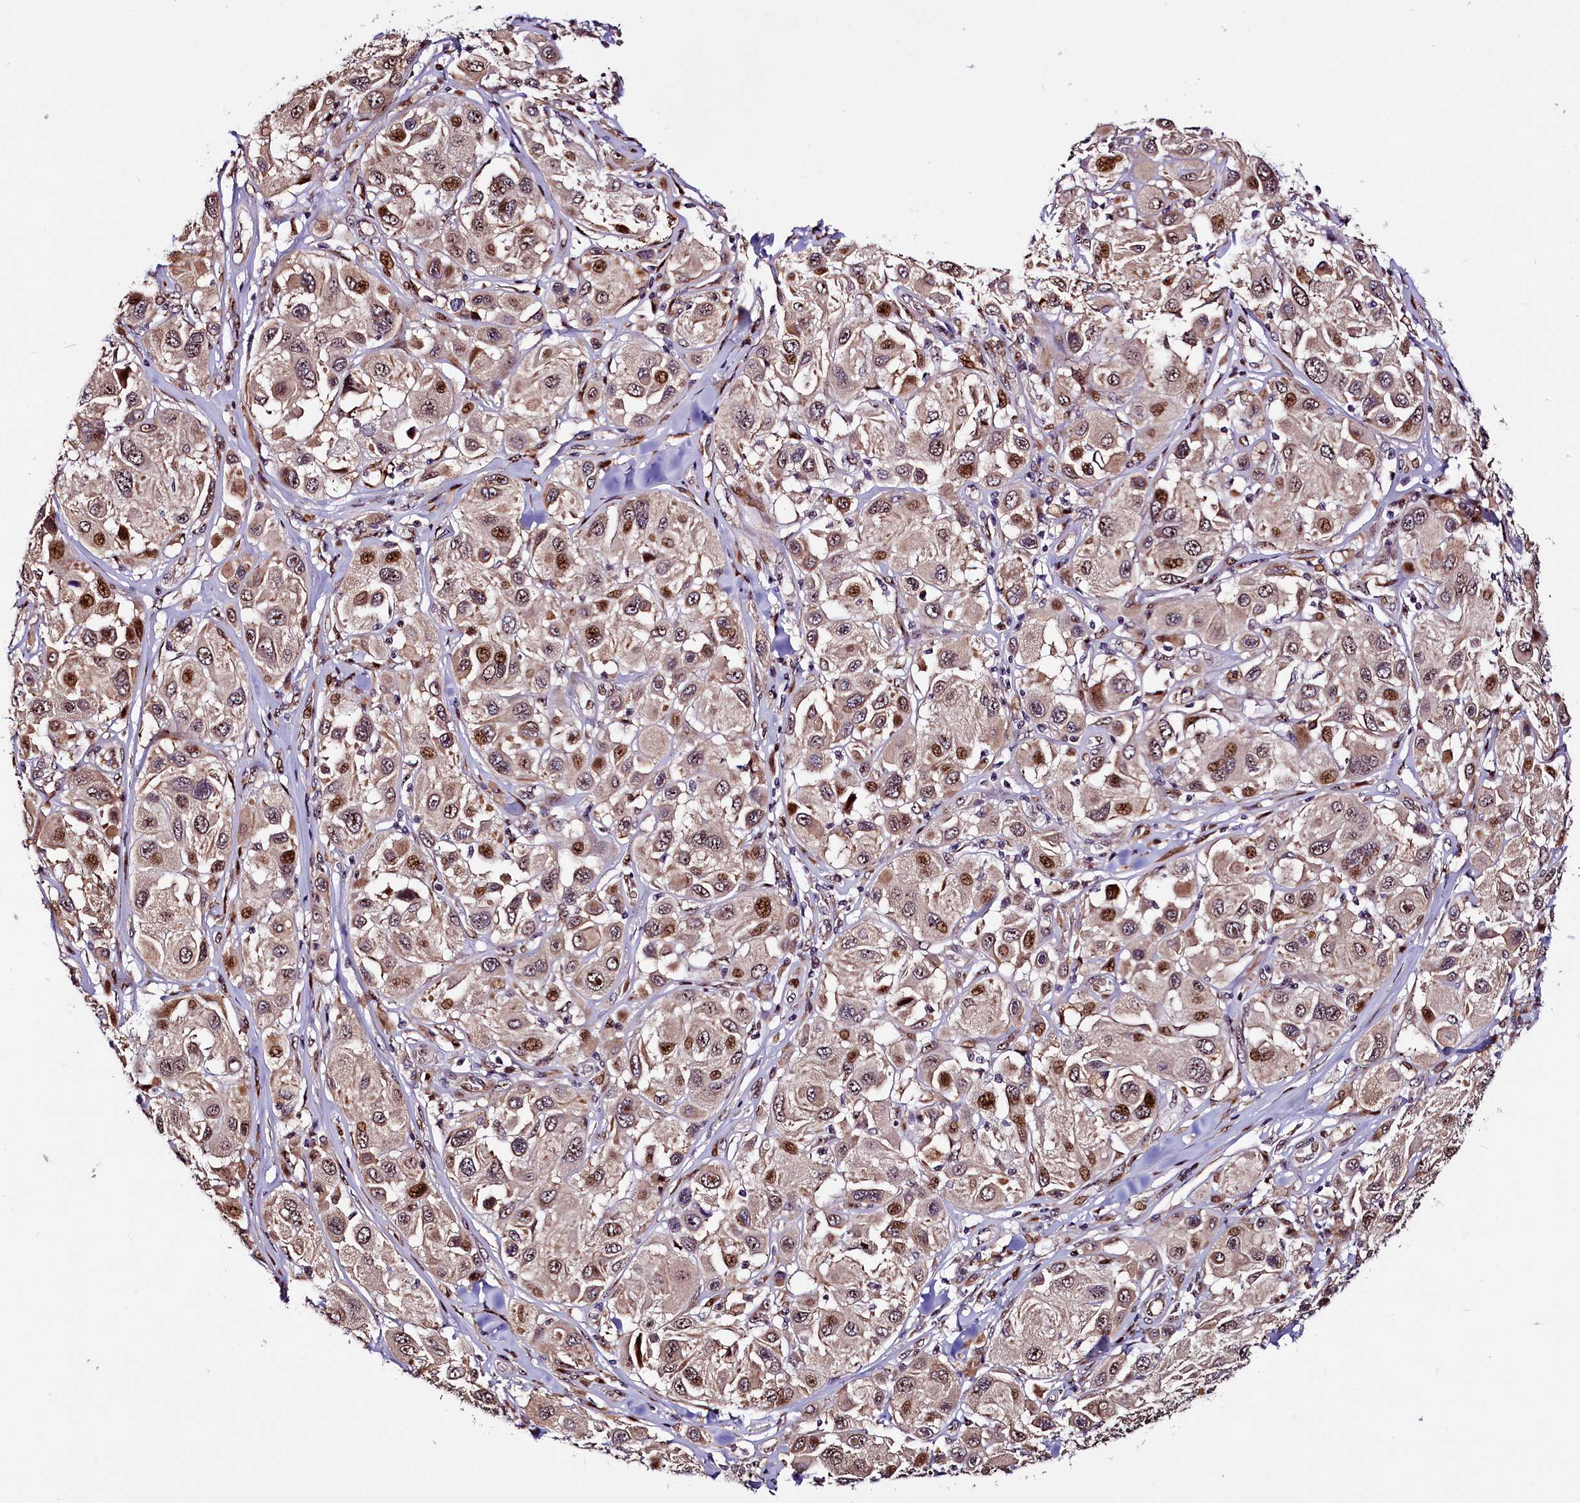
{"staining": {"intensity": "strong", "quantity": "25%-75%", "location": "cytoplasmic/membranous,nuclear"}, "tissue": "melanoma", "cell_type": "Tumor cells", "image_type": "cancer", "snomed": [{"axis": "morphology", "description": "Malignant melanoma, Metastatic site"}, {"axis": "topography", "description": "Skin"}], "caption": "Tumor cells exhibit high levels of strong cytoplasmic/membranous and nuclear positivity in about 25%-75% of cells in human melanoma. (Stains: DAB (3,3'-diaminobenzidine) in brown, nuclei in blue, Microscopy: brightfield microscopy at high magnification).", "gene": "TRMT112", "patient": {"sex": "male", "age": 41}}